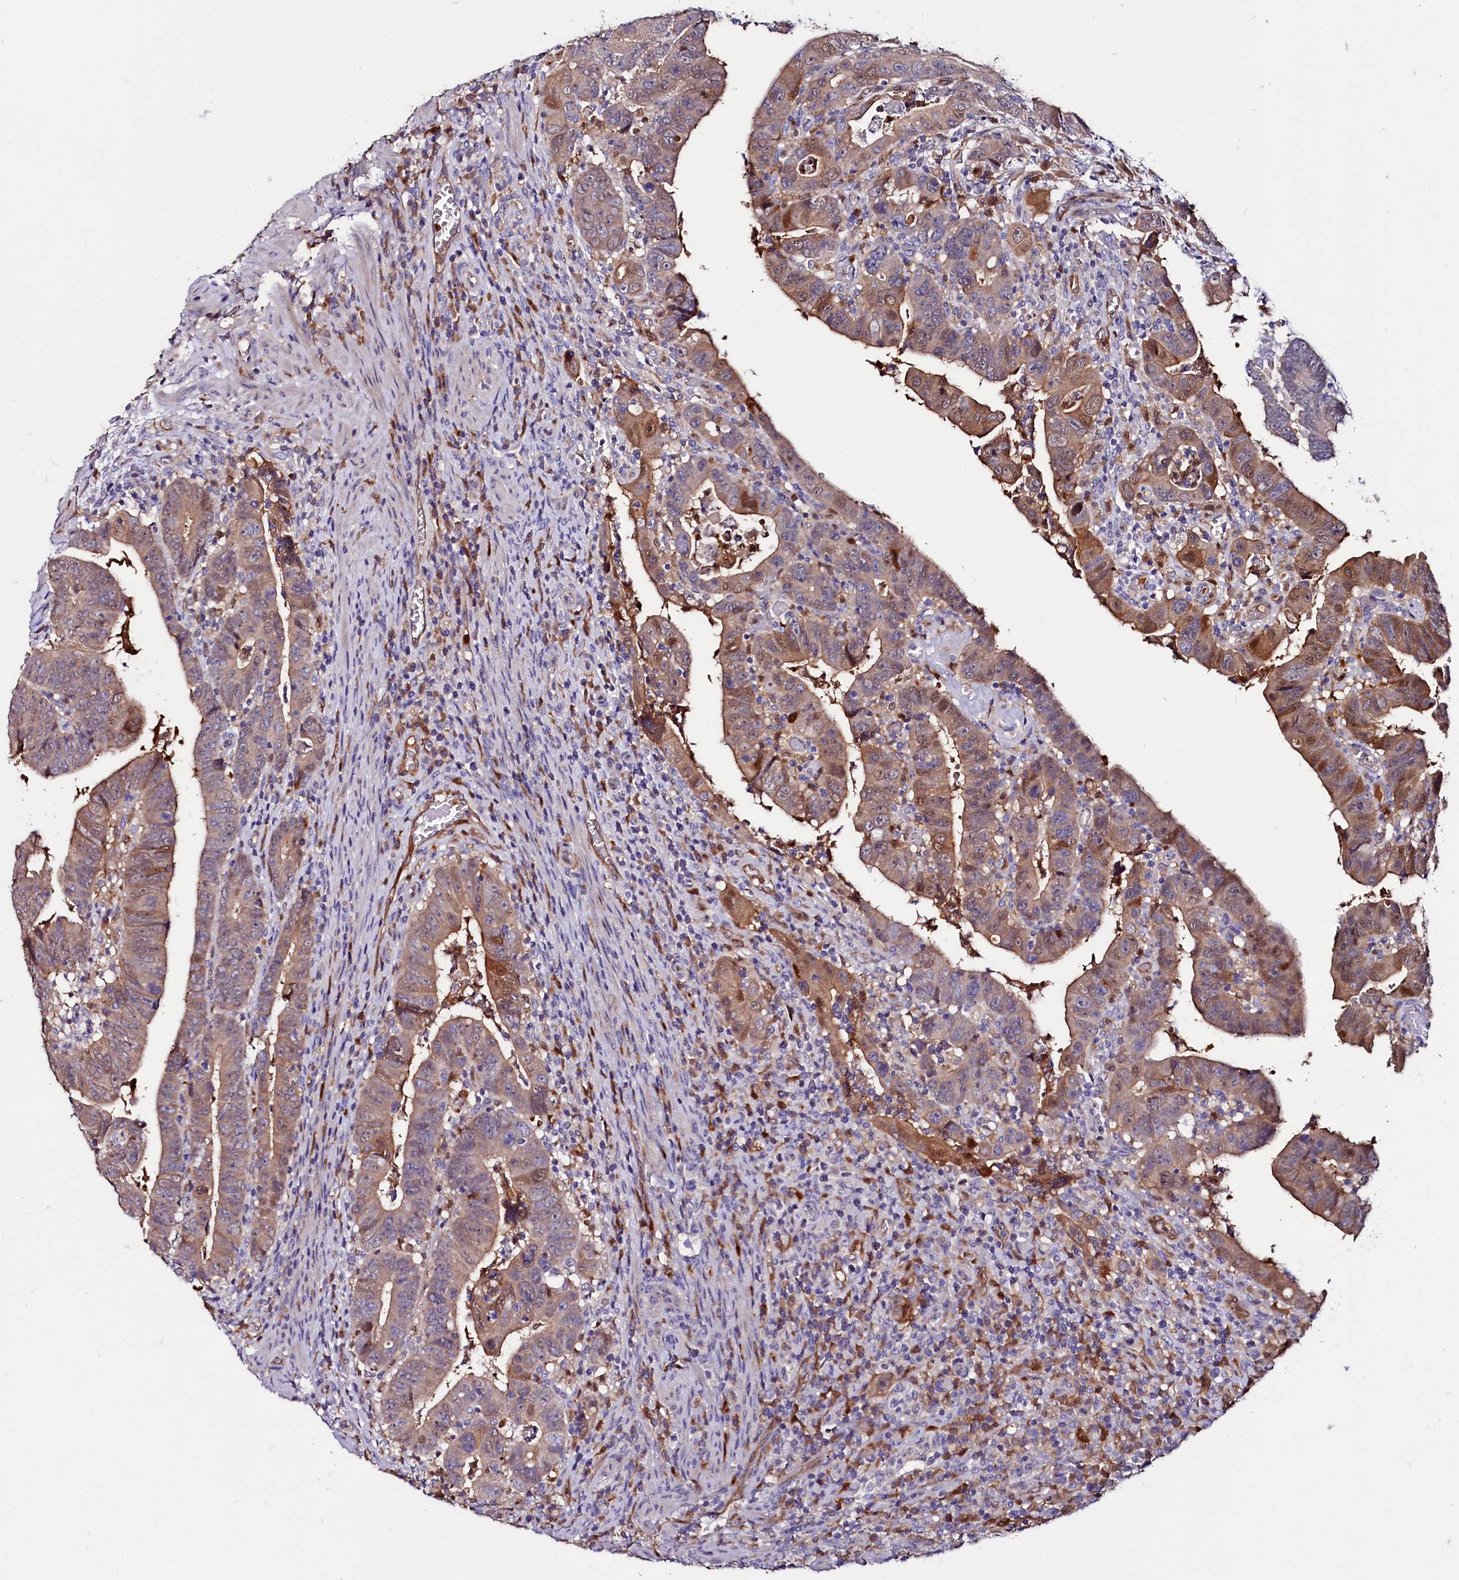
{"staining": {"intensity": "moderate", "quantity": "25%-75%", "location": "cytoplasmic/membranous,nuclear"}, "tissue": "colorectal cancer", "cell_type": "Tumor cells", "image_type": "cancer", "snomed": [{"axis": "morphology", "description": "Normal tissue, NOS"}, {"axis": "morphology", "description": "Adenocarcinoma, NOS"}, {"axis": "topography", "description": "Rectum"}], "caption": "Moderate cytoplasmic/membranous and nuclear positivity is identified in approximately 25%-75% of tumor cells in colorectal adenocarcinoma. (Stains: DAB in brown, nuclei in blue, Microscopy: brightfield microscopy at high magnification).", "gene": "IL17RD", "patient": {"sex": "female", "age": 65}}